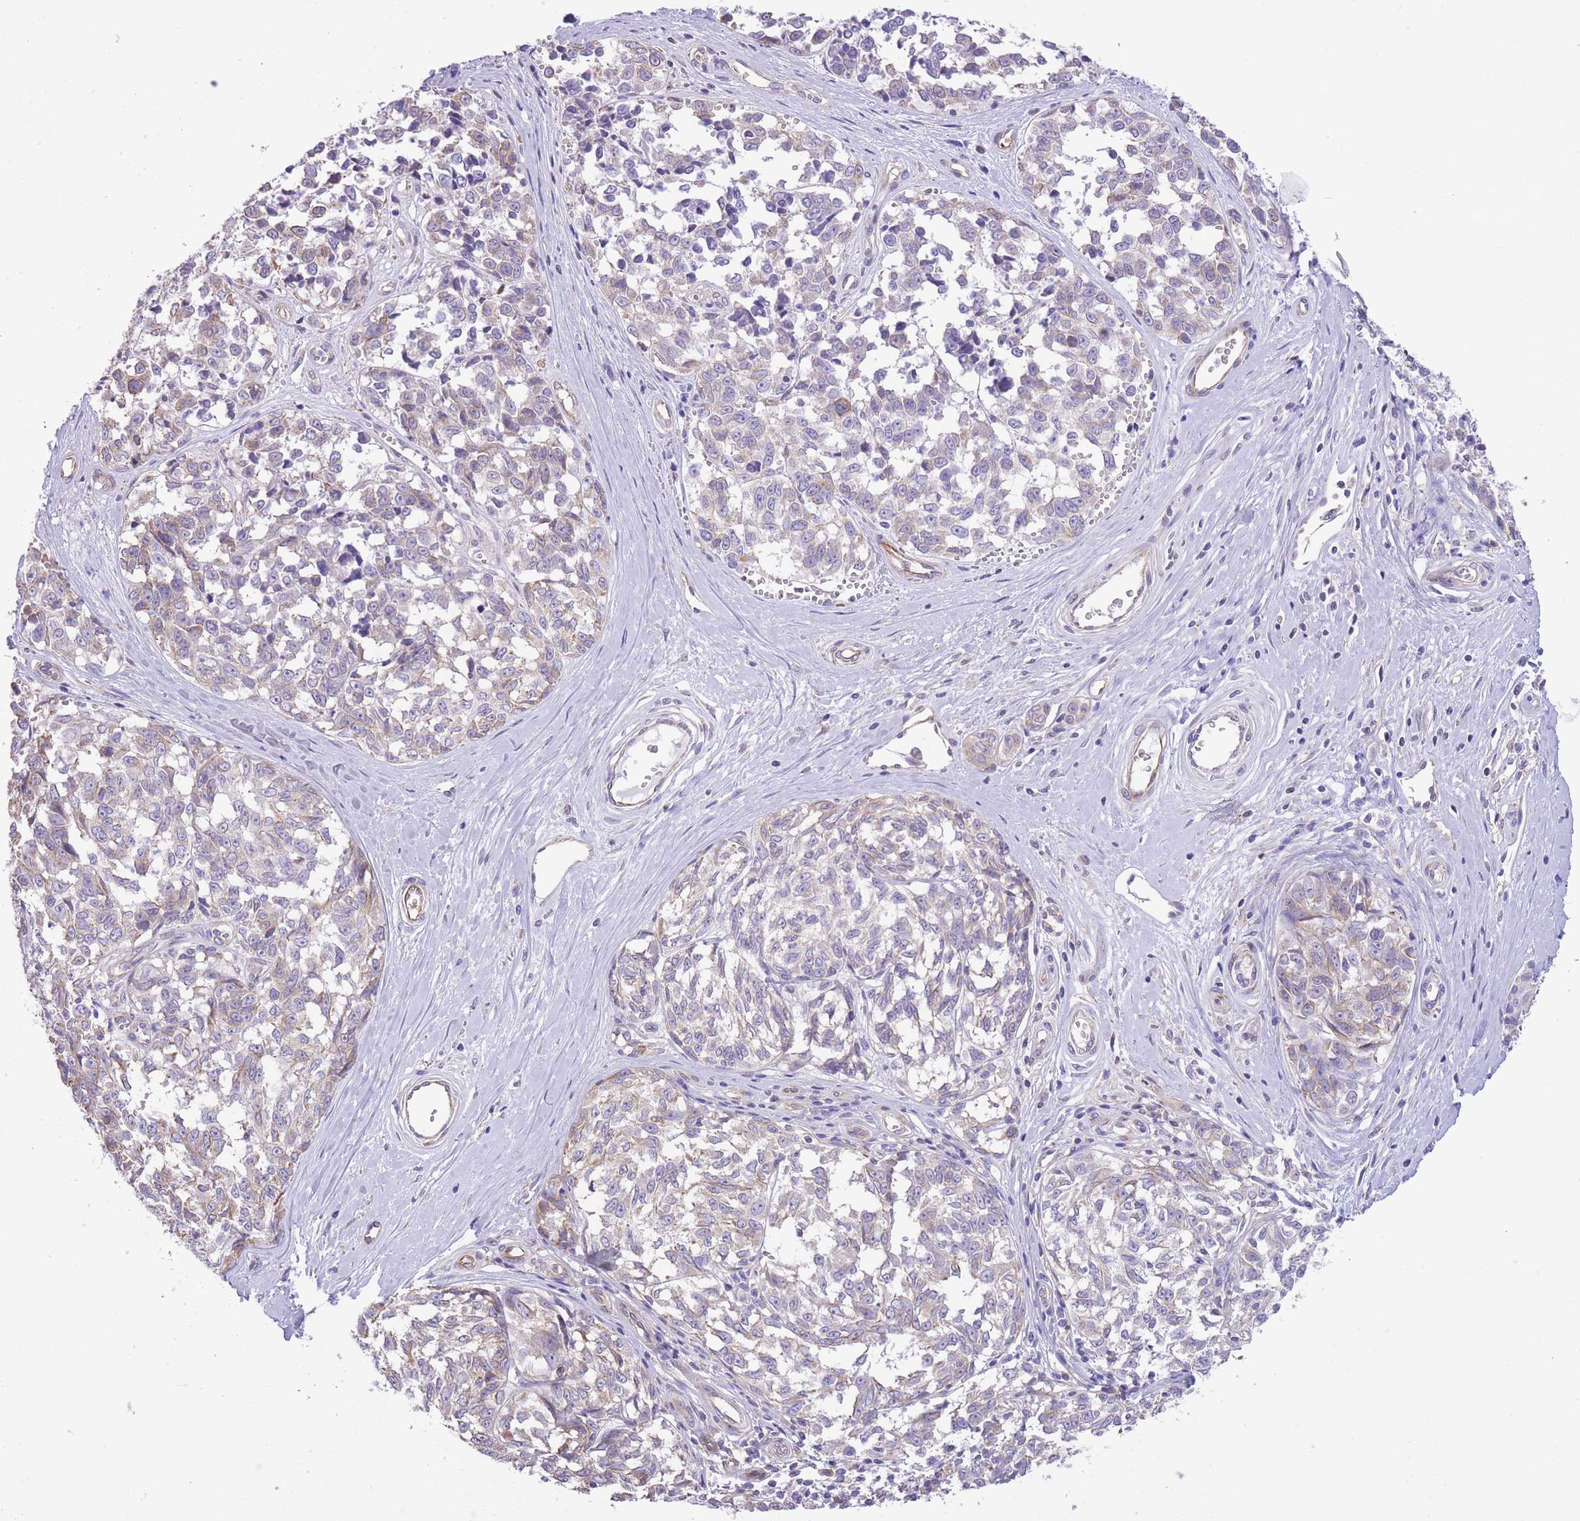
{"staining": {"intensity": "weak", "quantity": "<25%", "location": "cytoplasmic/membranous"}, "tissue": "melanoma", "cell_type": "Tumor cells", "image_type": "cancer", "snomed": [{"axis": "morphology", "description": "Normal tissue, NOS"}, {"axis": "morphology", "description": "Malignant melanoma, NOS"}, {"axis": "topography", "description": "Skin"}], "caption": "Tumor cells are negative for protein expression in human melanoma.", "gene": "RHOU", "patient": {"sex": "female", "age": 64}}